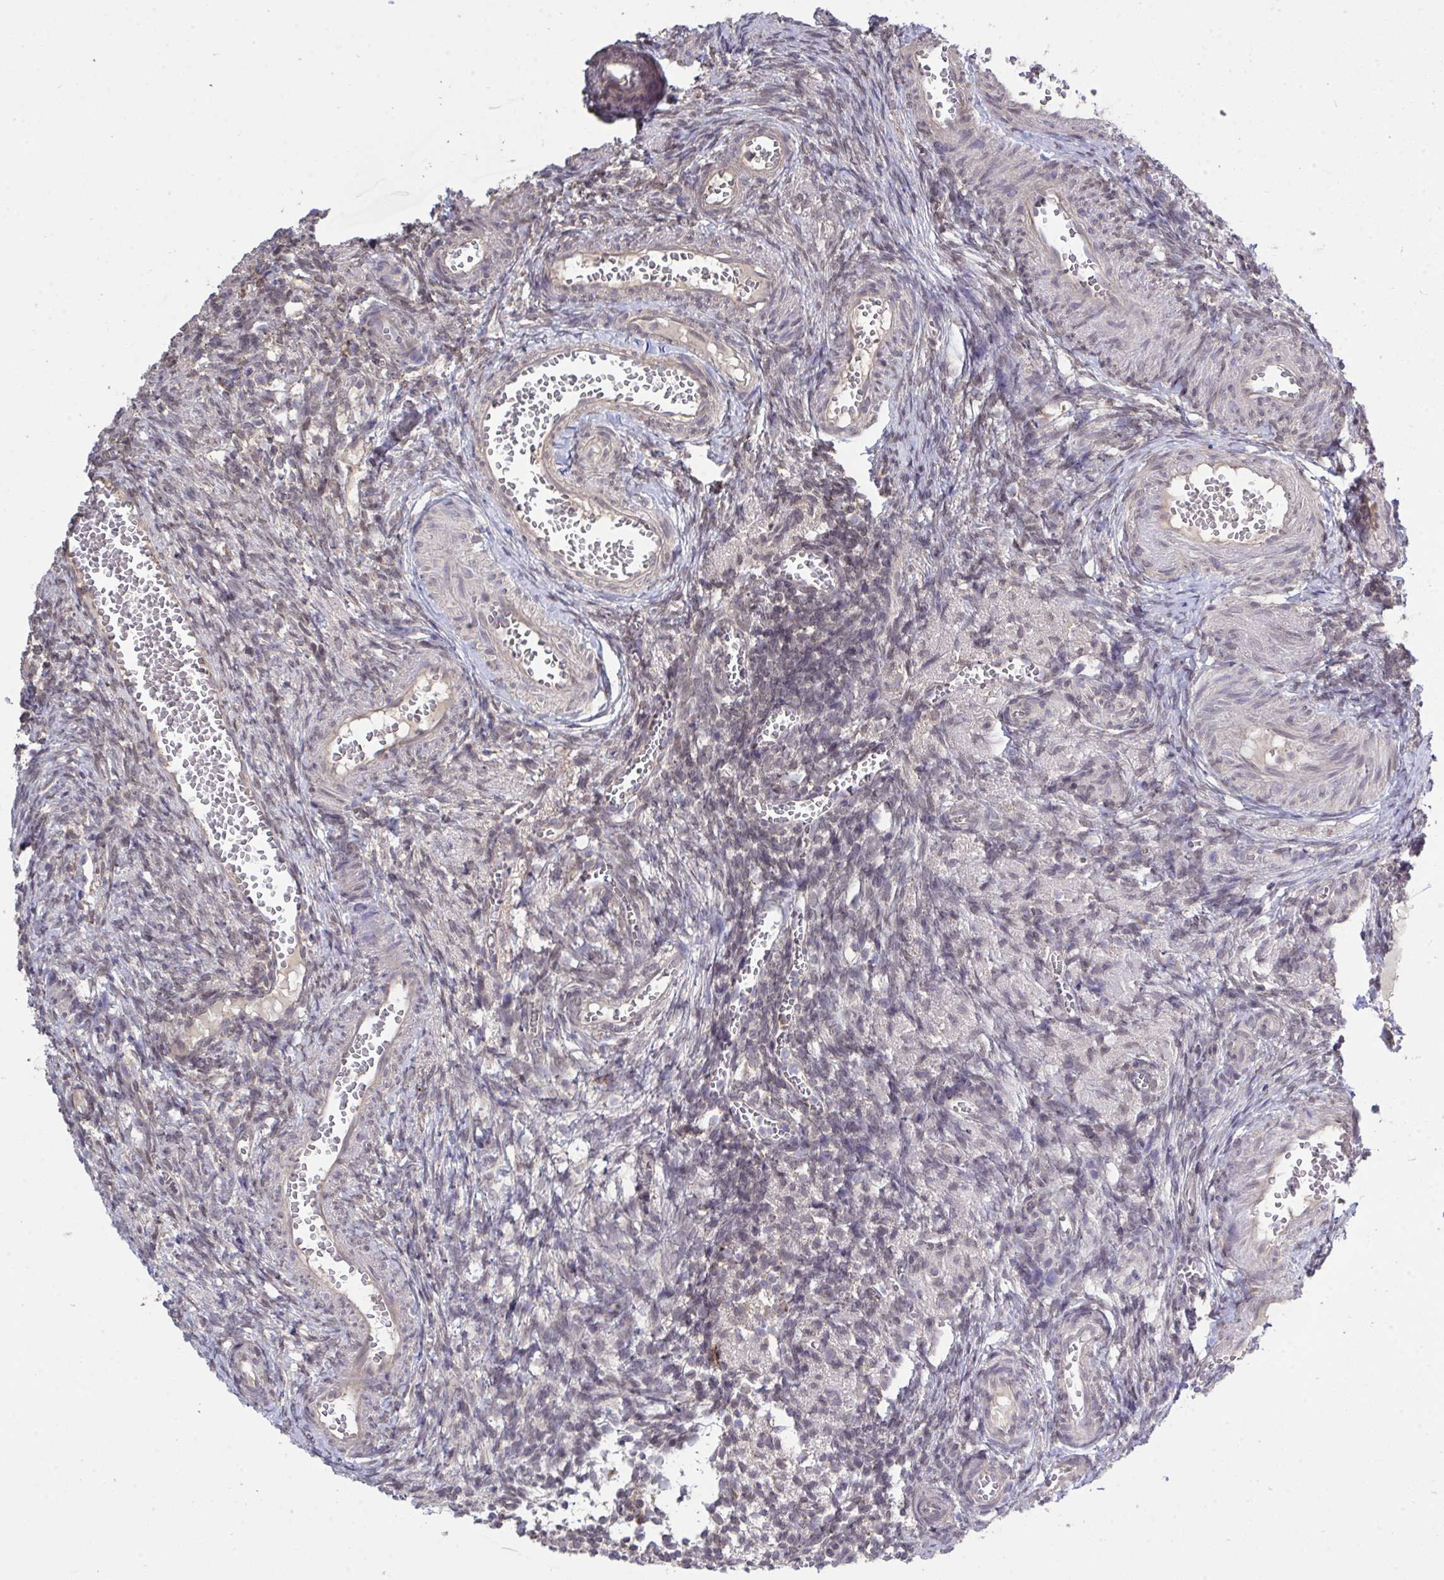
{"staining": {"intensity": "negative", "quantity": "none", "location": "none"}, "tissue": "ovary", "cell_type": "Ovarian stroma cells", "image_type": "normal", "snomed": [{"axis": "morphology", "description": "Normal tissue, NOS"}, {"axis": "topography", "description": "Ovary"}], "caption": "Immunohistochemistry (IHC) of benign human ovary reveals no expression in ovarian stroma cells. (Stains: DAB IHC with hematoxylin counter stain, Microscopy: brightfield microscopy at high magnification).", "gene": "PPM1H", "patient": {"sex": "female", "age": 41}}